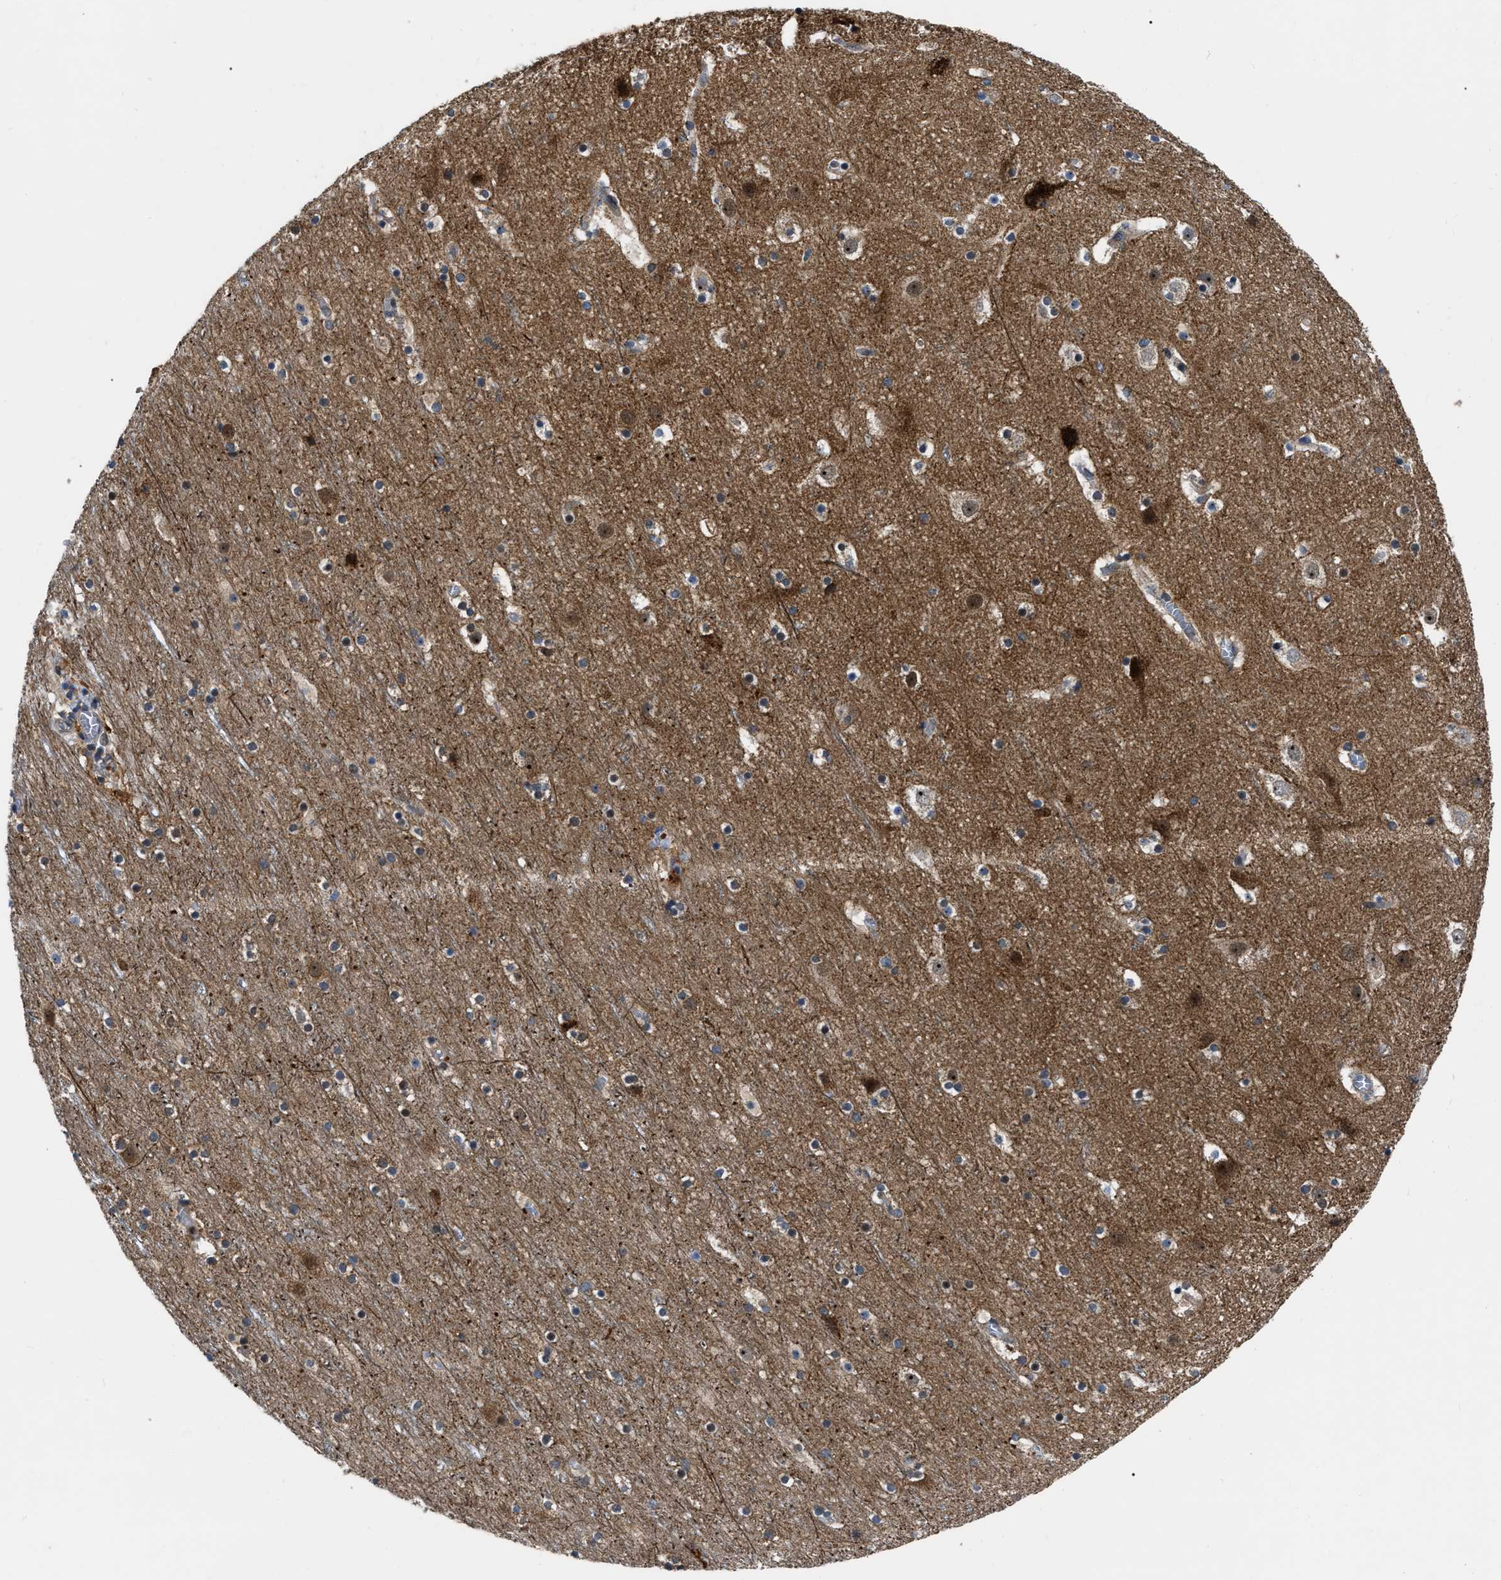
{"staining": {"intensity": "negative", "quantity": "none", "location": "none"}, "tissue": "cerebral cortex", "cell_type": "Endothelial cells", "image_type": "normal", "snomed": [{"axis": "morphology", "description": "Normal tissue, NOS"}, {"axis": "topography", "description": "Cerebral cortex"}], "caption": "High power microscopy photomicrograph of an IHC image of normal cerebral cortex, revealing no significant expression in endothelial cells. (DAB IHC with hematoxylin counter stain).", "gene": "GET4", "patient": {"sex": "male", "age": 45}}